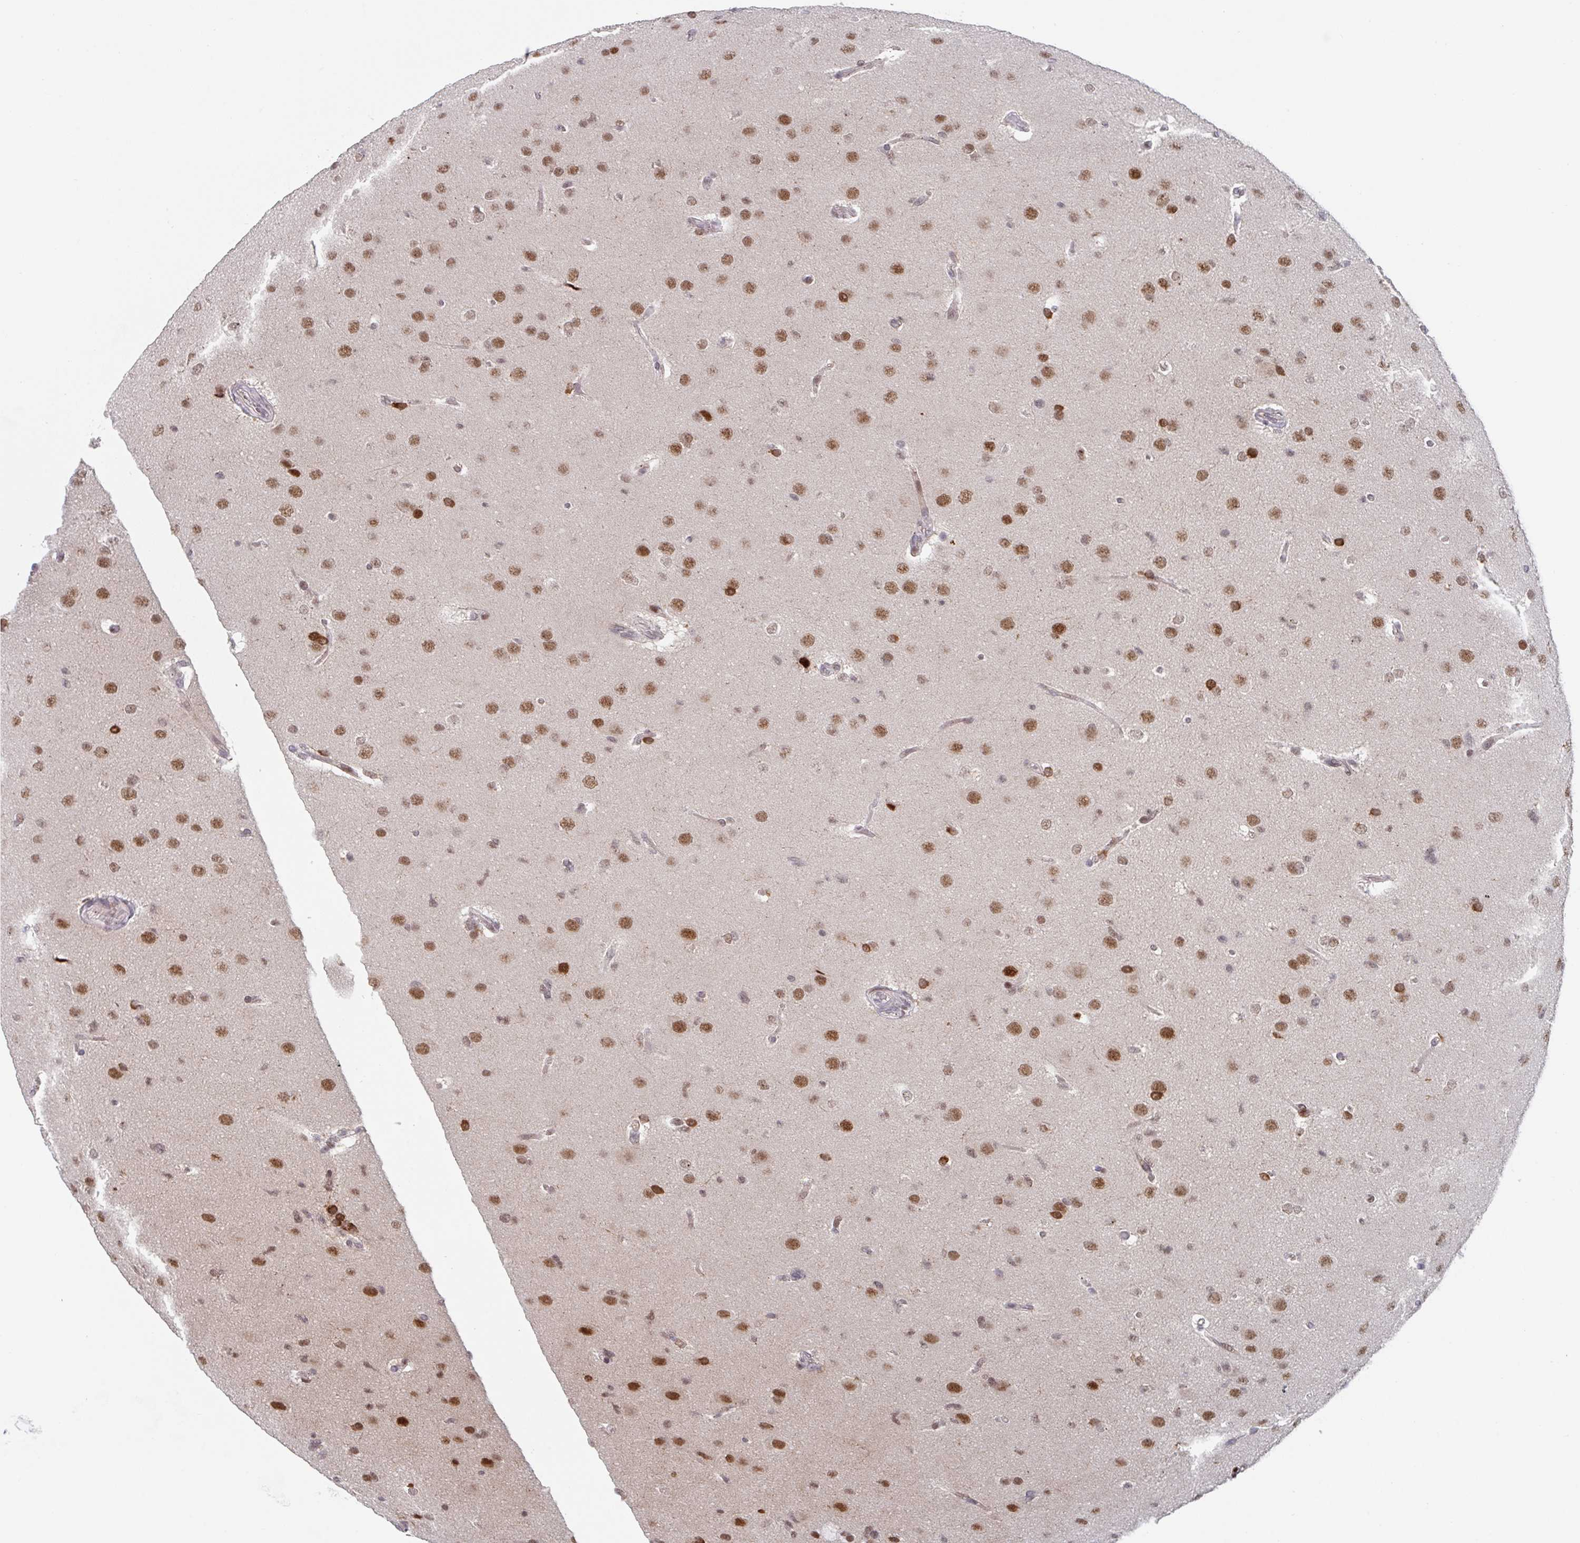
{"staining": {"intensity": "moderate", "quantity": ">75%", "location": "nuclear"}, "tissue": "glioma", "cell_type": "Tumor cells", "image_type": "cancer", "snomed": [{"axis": "morphology", "description": "Glioma, malignant, Low grade"}, {"axis": "topography", "description": "Brain"}], "caption": "Malignant glioma (low-grade) stained with DAB IHC shows medium levels of moderate nuclear expression in approximately >75% of tumor cells. (DAB = brown stain, brightfield microscopy at high magnification).", "gene": "RNF212", "patient": {"sex": "female", "age": 32}}